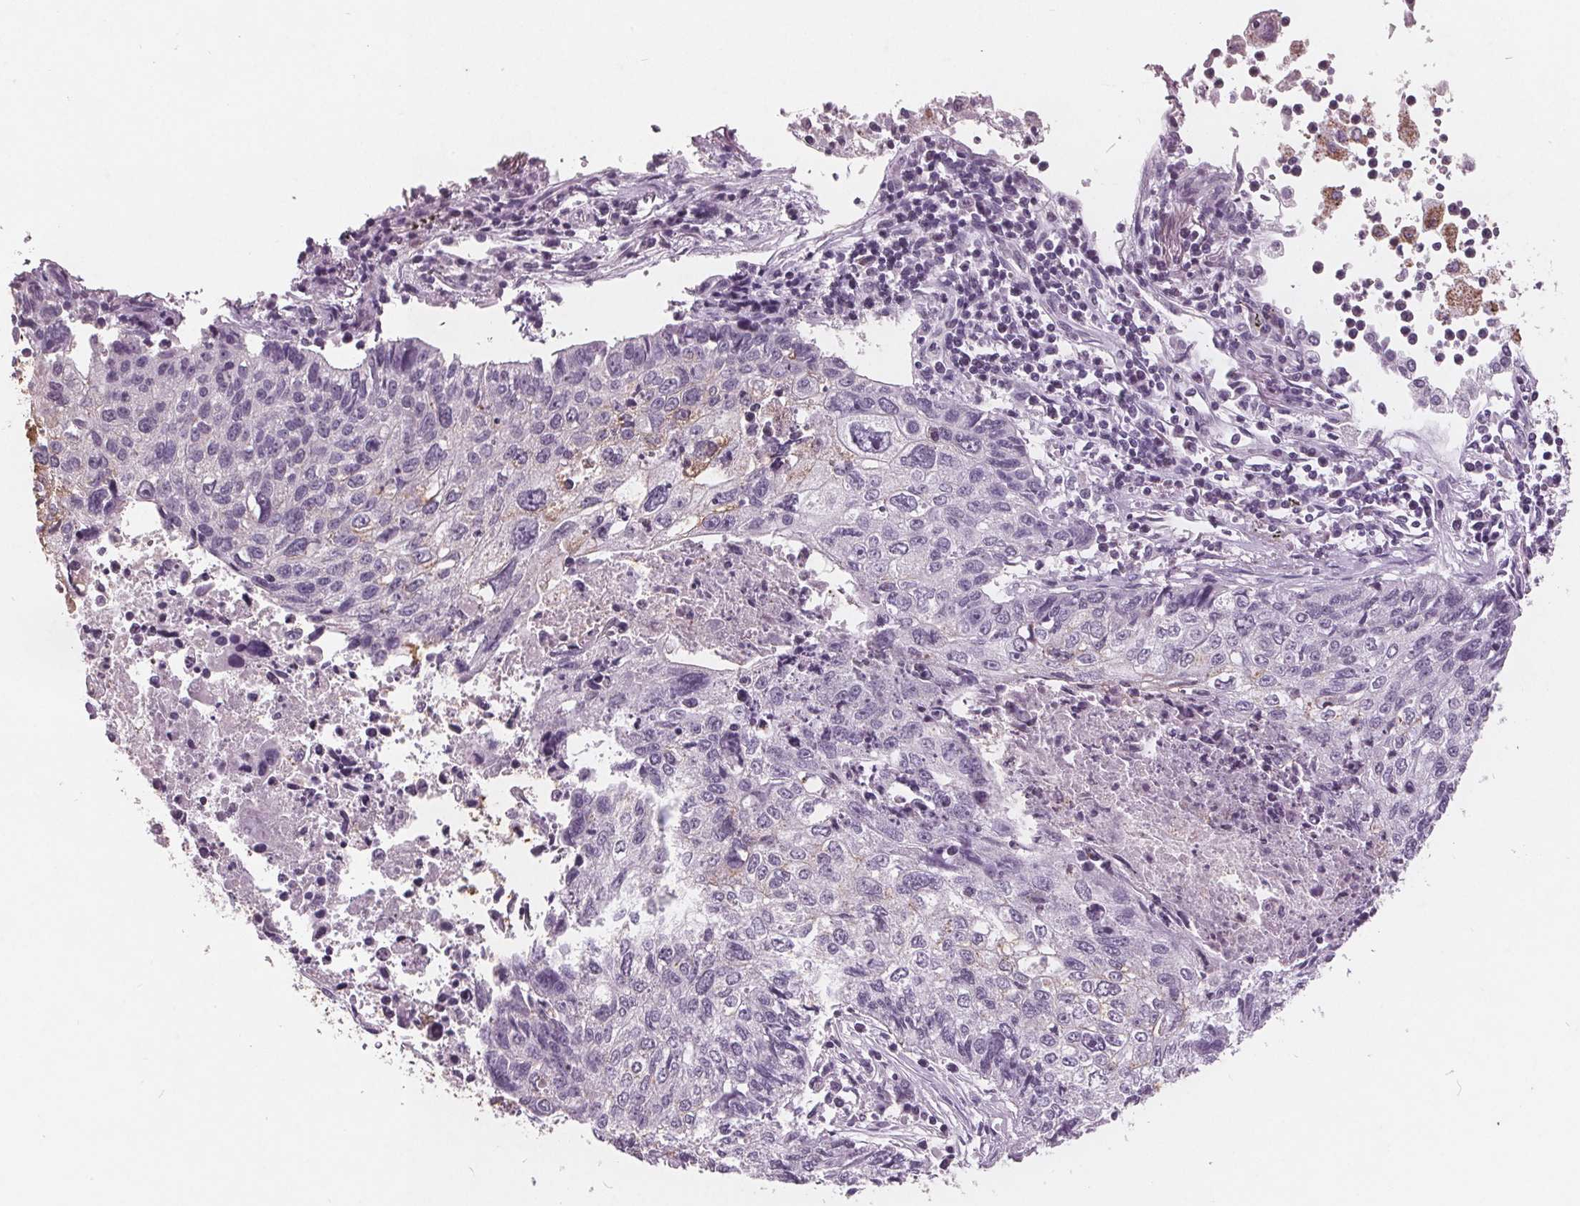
{"staining": {"intensity": "negative", "quantity": "none", "location": "none"}, "tissue": "lung cancer", "cell_type": "Tumor cells", "image_type": "cancer", "snomed": [{"axis": "morphology", "description": "Normal morphology"}, {"axis": "morphology", "description": "Aneuploidy"}, {"axis": "morphology", "description": "Squamous cell carcinoma, NOS"}, {"axis": "topography", "description": "Lymph node"}, {"axis": "topography", "description": "Lung"}], "caption": "DAB (3,3'-diaminobenzidine) immunohistochemical staining of human aneuploidy (lung) exhibits no significant positivity in tumor cells. (DAB immunohistochemistry with hematoxylin counter stain).", "gene": "PTPN14", "patient": {"sex": "female", "age": 76}}